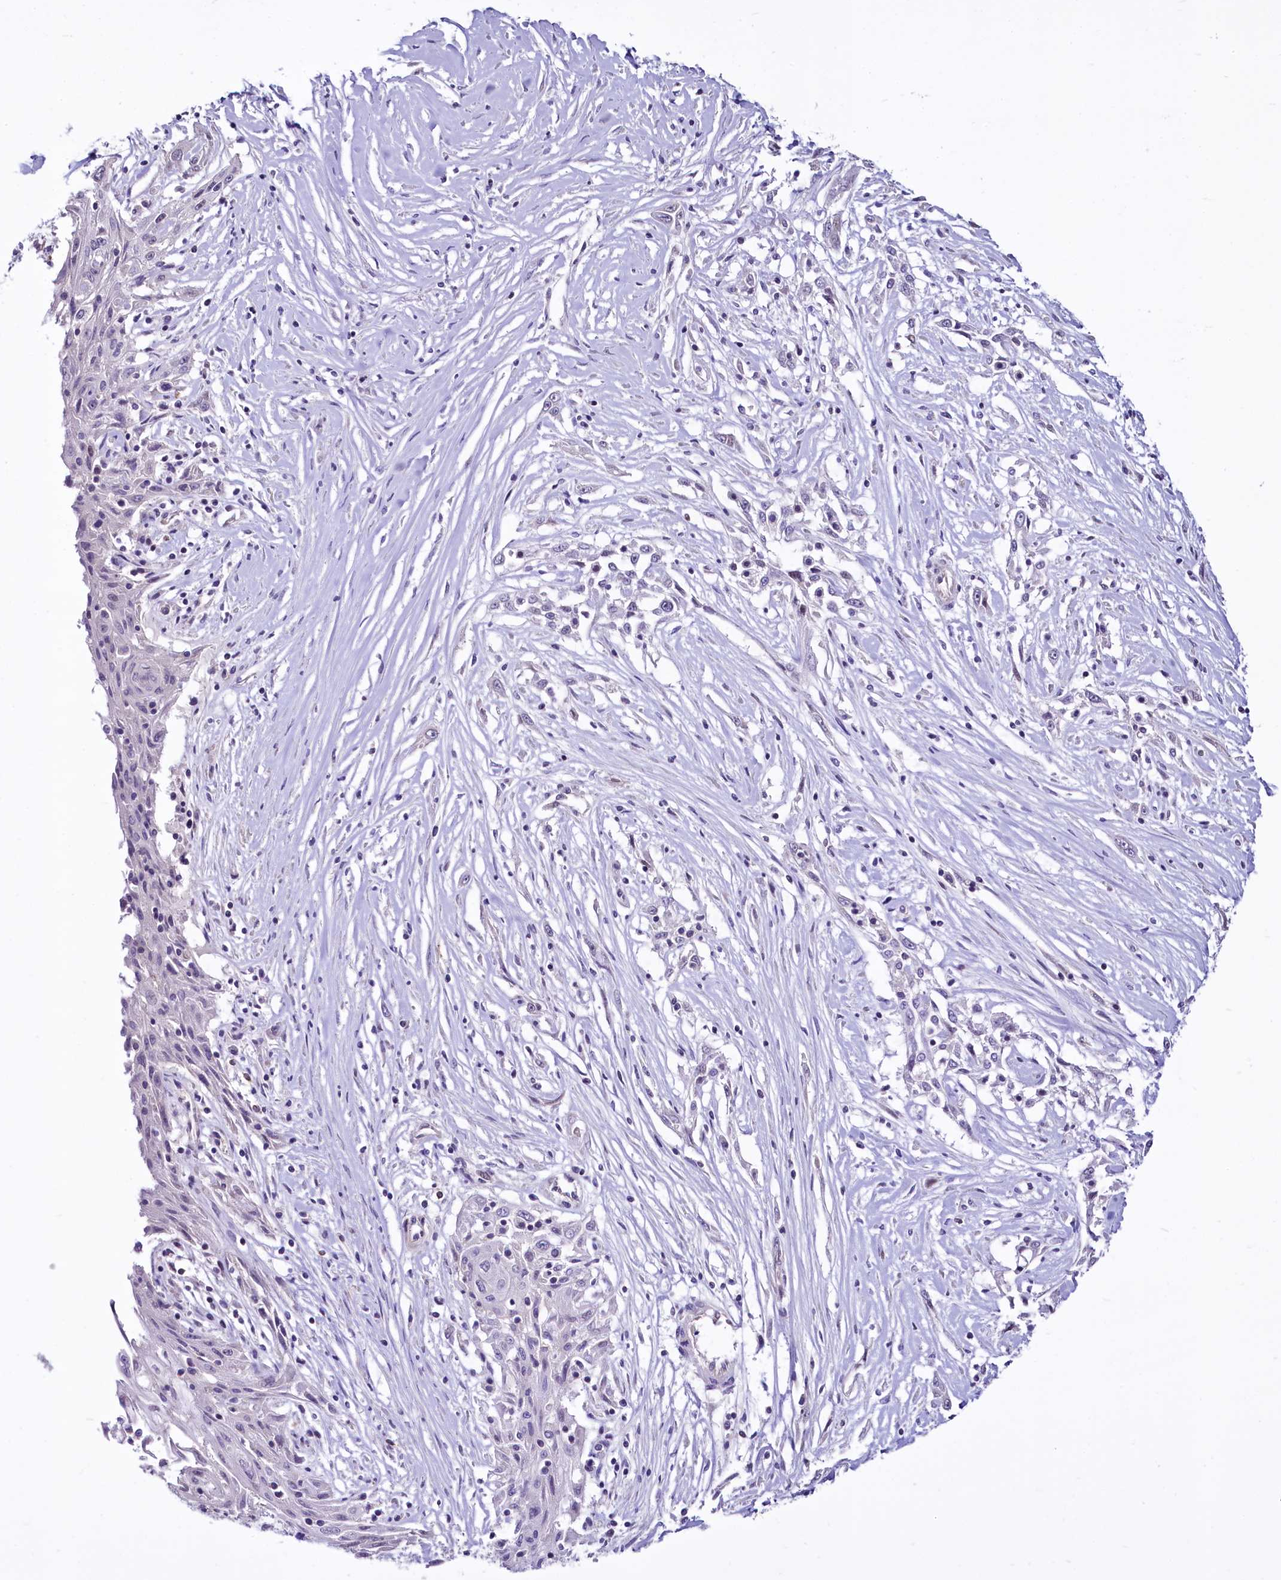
{"staining": {"intensity": "negative", "quantity": "none", "location": "none"}, "tissue": "skin cancer", "cell_type": "Tumor cells", "image_type": "cancer", "snomed": [{"axis": "morphology", "description": "Squamous cell carcinoma, NOS"}, {"axis": "morphology", "description": "Squamous cell carcinoma, metastatic, NOS"}, {"axis": "topography", "description": "Skin"}, {"axis": "topography", "description": "Lymph node"}], "caption": "Protein analysis of skin cancer reveals no significant staining in tumor cells.", "gene": "BANK1", "patient": {"sex": "male", "age": 75}}